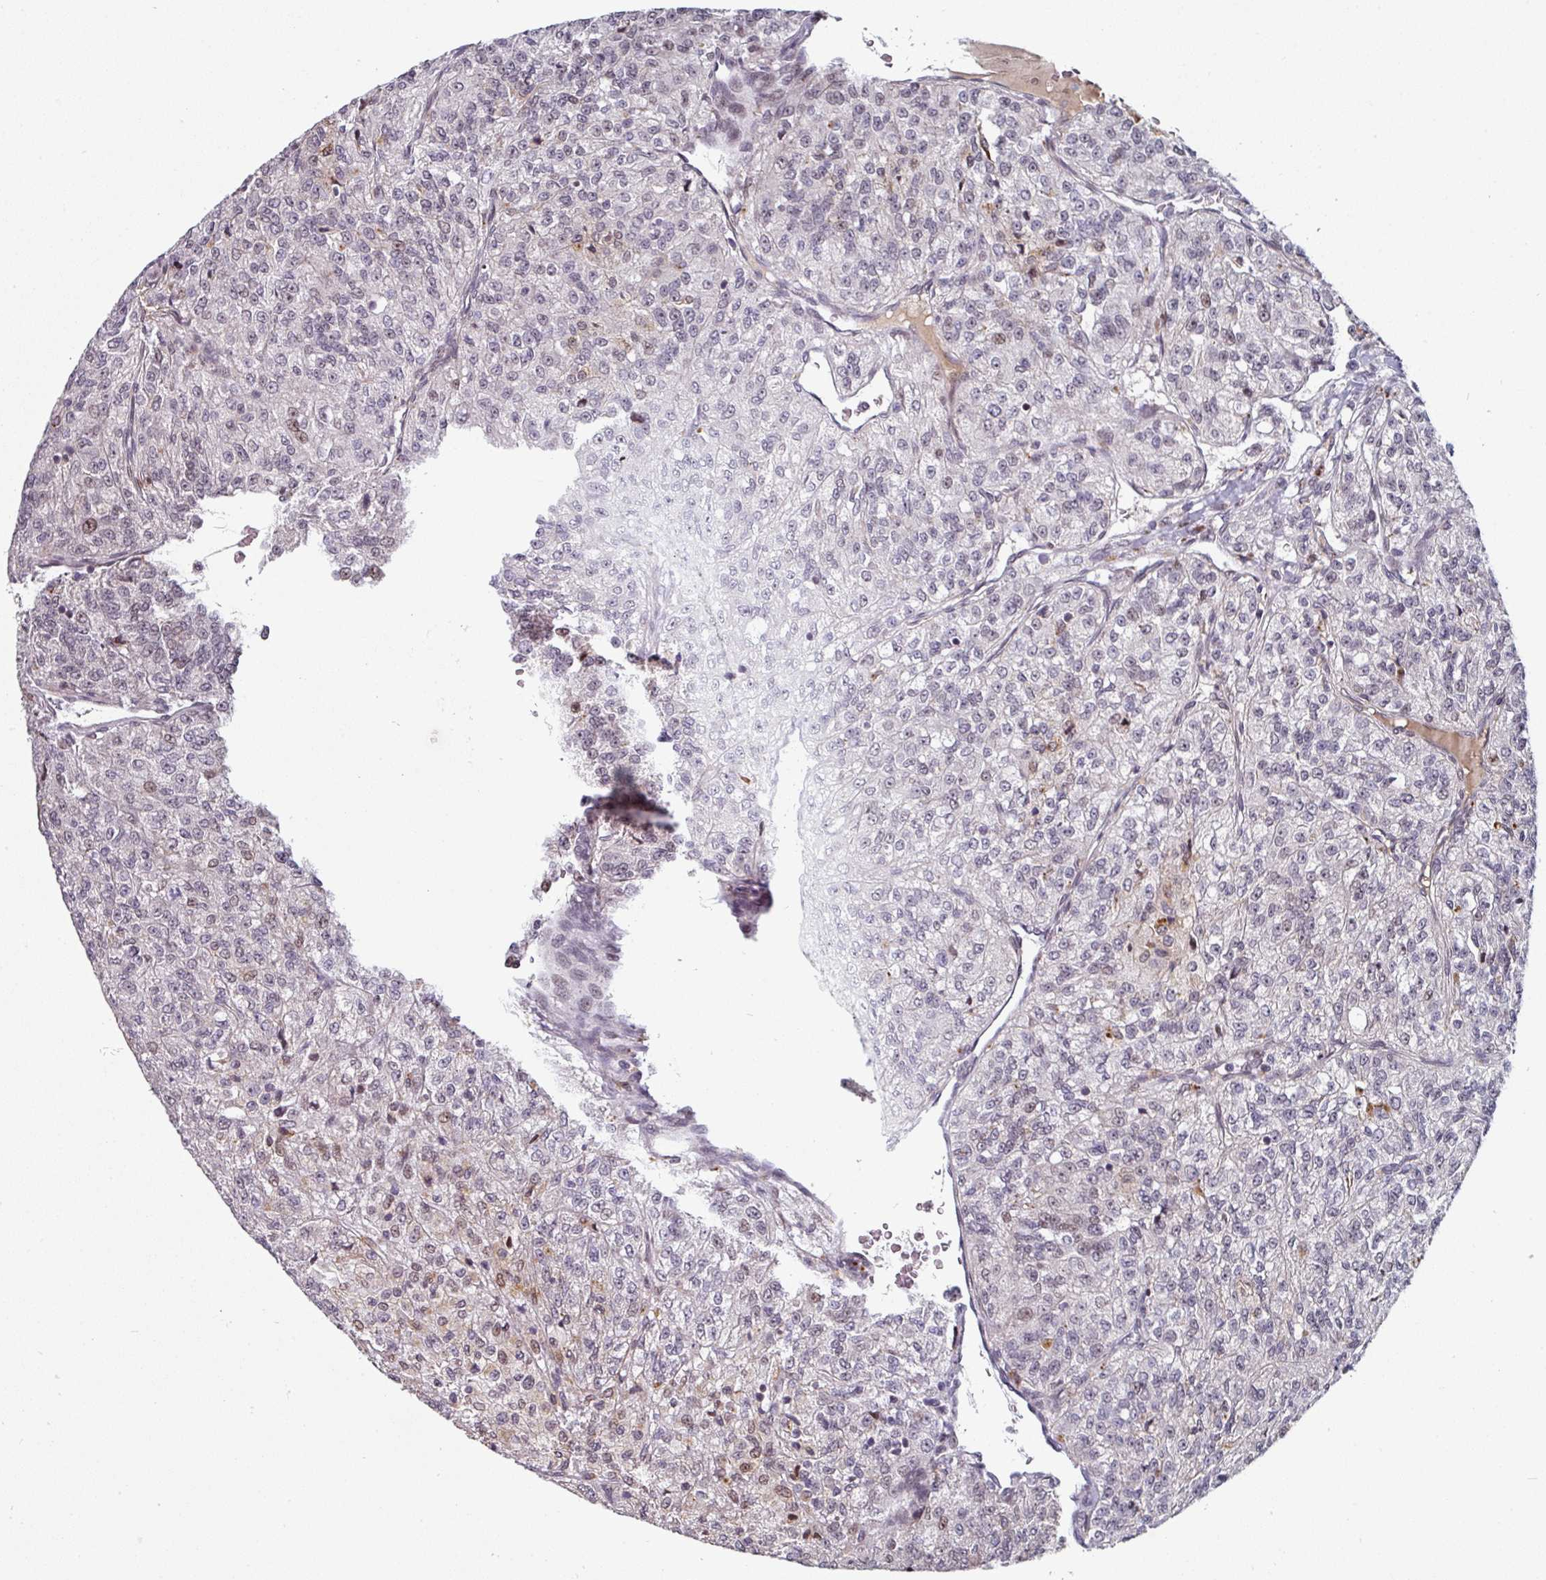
{"staining": {"intensity": "negative", "quantity": "none", "location": "none"}, "tissue": "renal cancer", "cell_type": "Tumor cells", "image_type": "cancer", "snomed": [{"axis": "morphology", "description": "Adenocarcinoma, NOS"}, {"axis": "topography", "description": "Kidney"}], "caption": "Tumor cells are negative for brown protein staining in renal cancer.", "gene": "SWSAP1", "patient": {"sex": "female", "age": 63}}